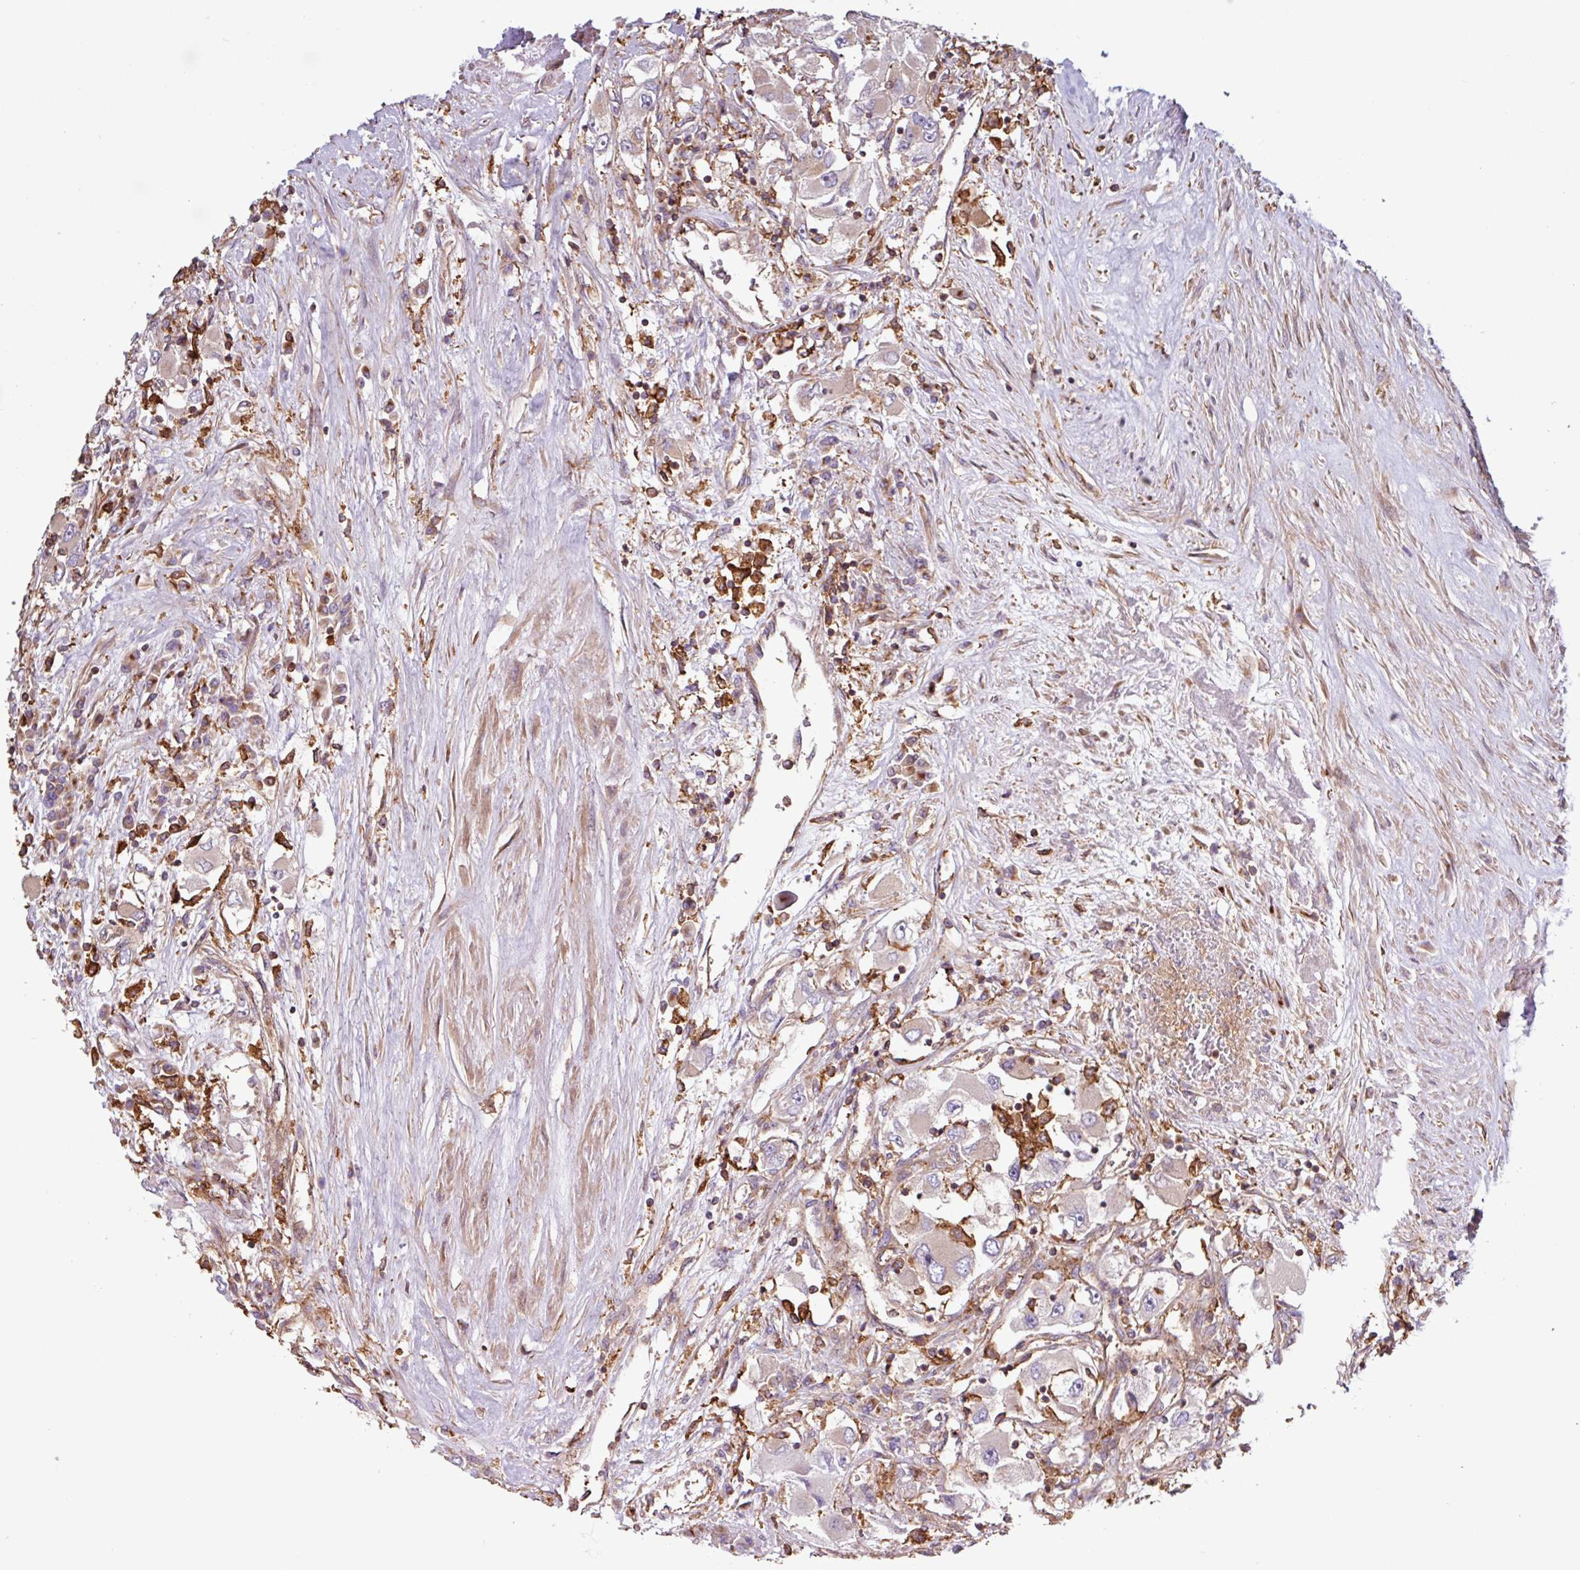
{"staining": {"intensity": "weak", "quantity": "25%-75%", "location": "cytoplasmic/membranous"}, "tissue": "renal cancer", "cell_type": "Tumor cells", "image_type": "cancer", "snomed": [{"axis": "morphology", "description": "Adenocarcinoma, NOS"}, {"axis": "topography", "description": "Kidney"}], "caption": "The histopathology image demonstrates staining of renal cancer, revealing weak cytoplasmic/membranous protein staining (brown color) within tumor cells. The protein is shown in brown color, while the nuclei are stained blue.", "gene": "ACTR3", "patient": {"sex": "female", "age": 52}}